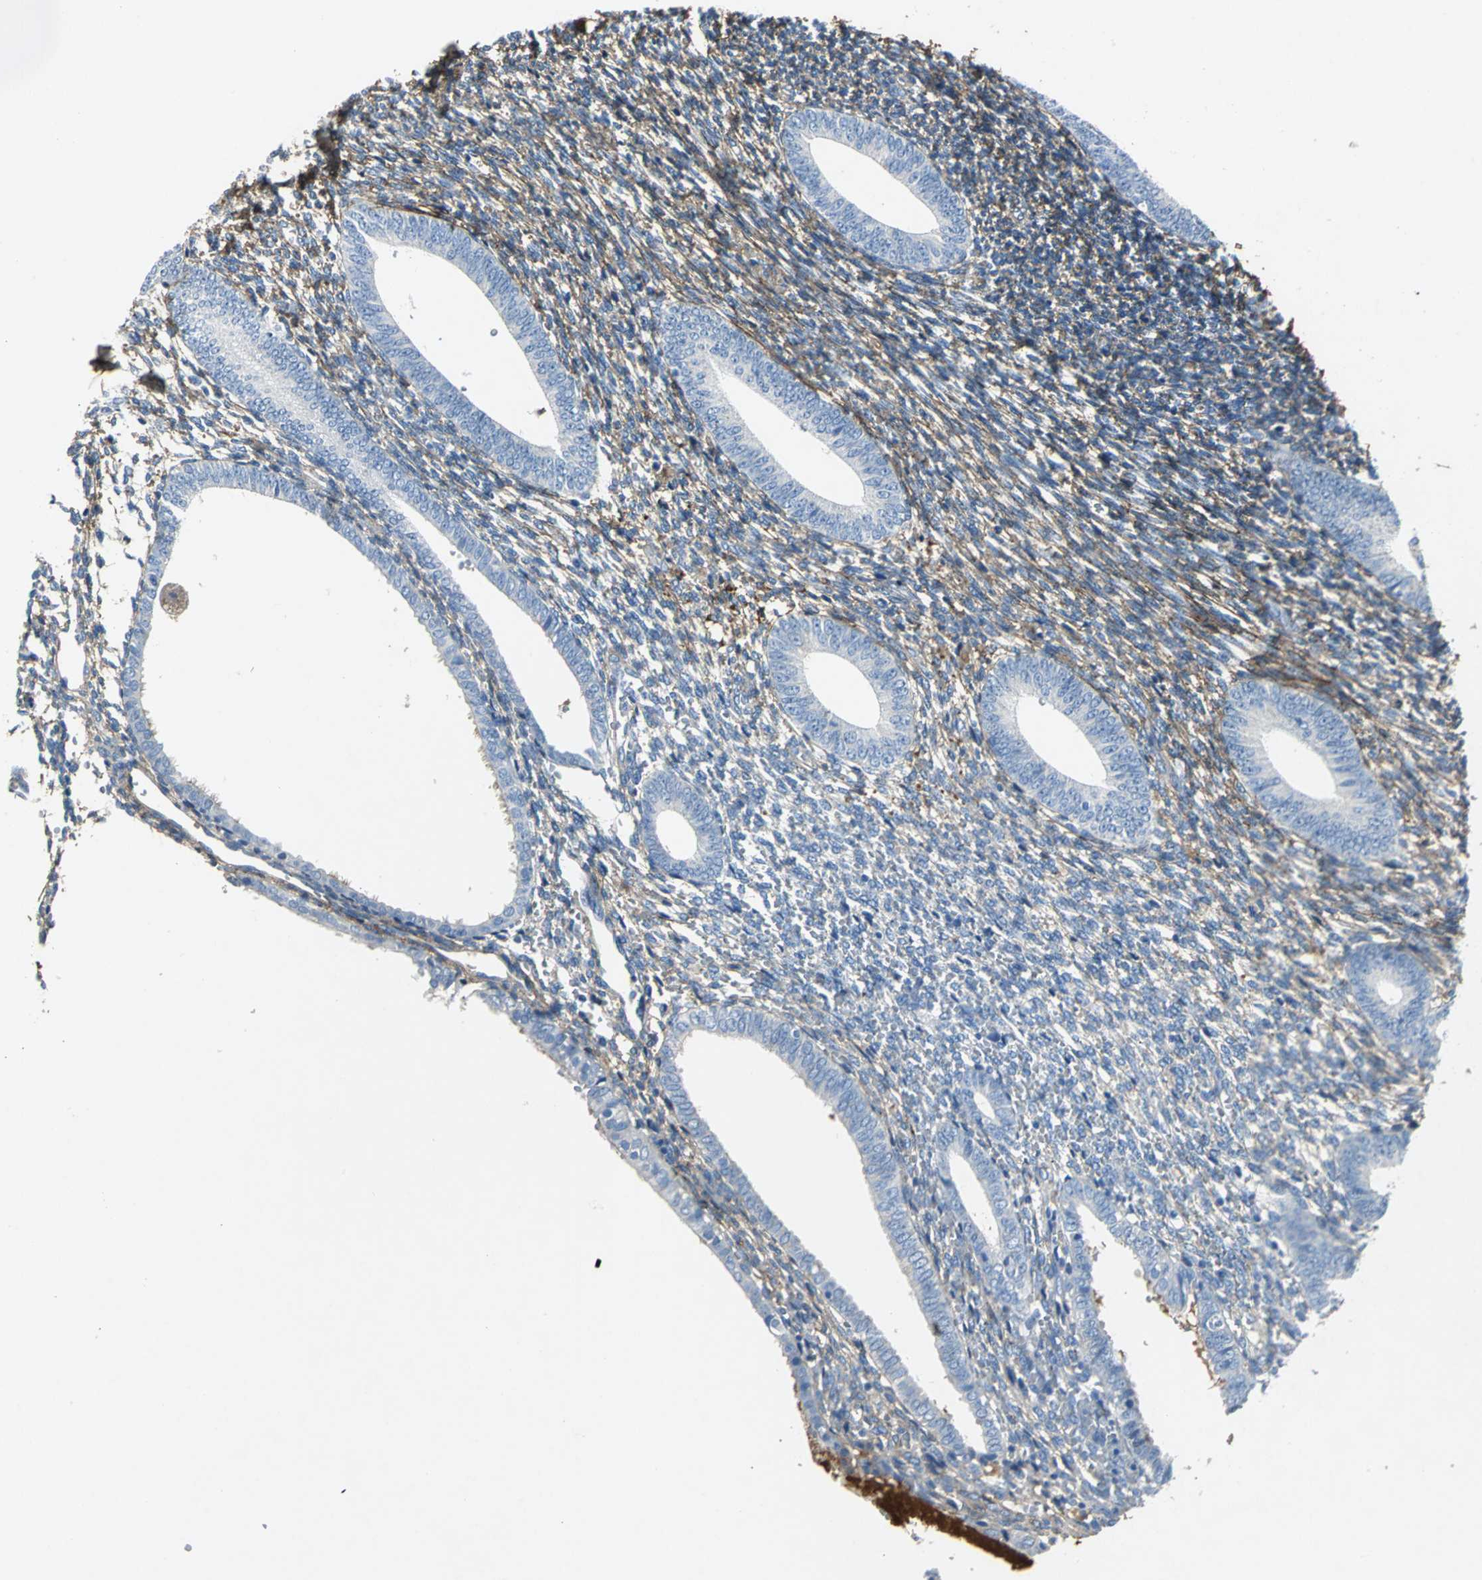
{"staining": {"intensity": "moderate", "quantity": ">75%", "location": "cytoplasmic/membranous"}, "tissue": "endometrium", "cell_type": "Cells in endometrial stroma", "image_type": "normal", "snomed": [{"axis": "morphology", "description": "Normal tissue, NOS"}, {"axis": "topography", "description": "Endometrium"}], "caption": "An immunohistochemistry (IHC) photomicrograph of normal tissue is shown. Protein staining in brown highlights moderate cytoplasmic/membranous positivity in endometrium within cells in endometrial stroma.", "gene": "EFNB3", "patient": {"sex": "female", "age": 57}}